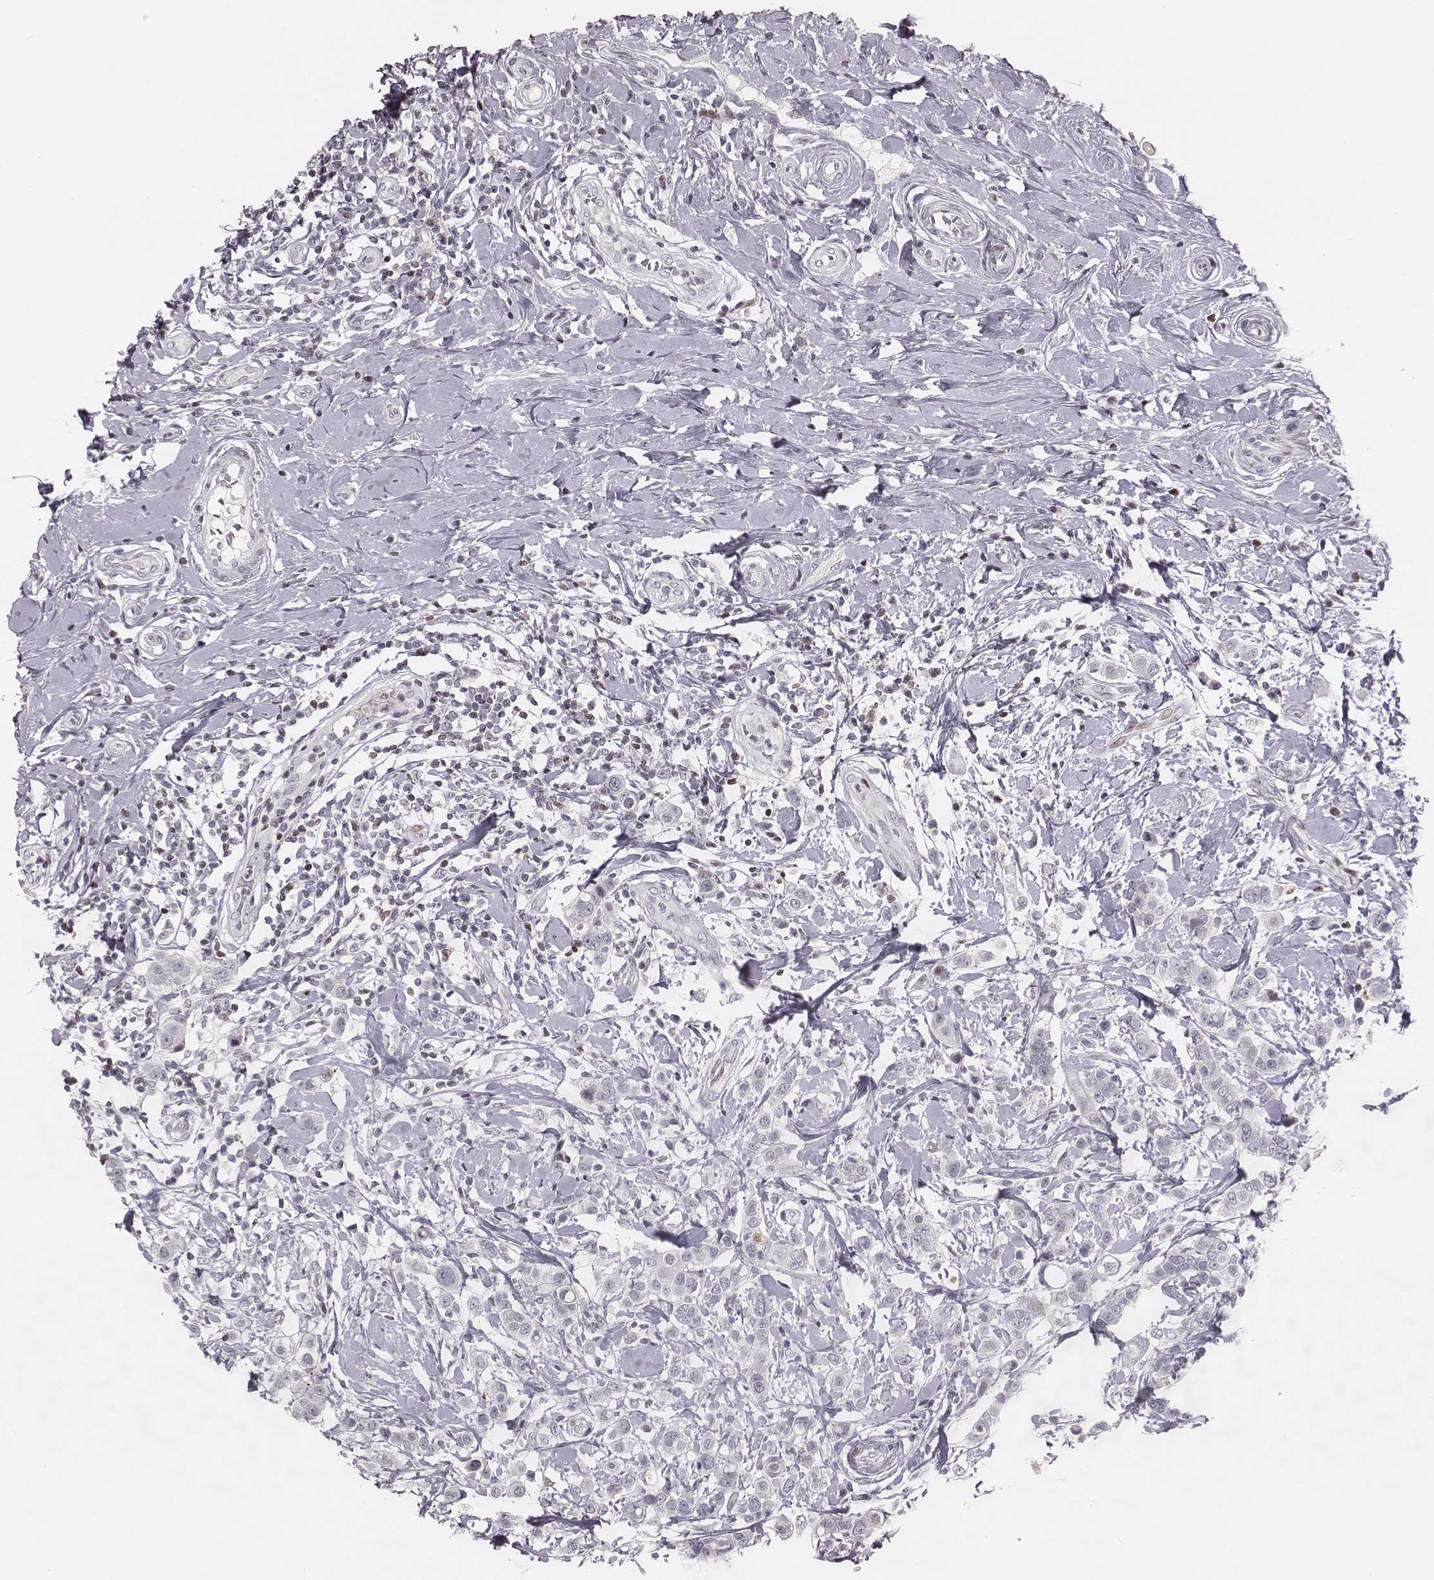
{"staining": {"intensity": "negative", "quantity": "none", "location": "none"}, "tissue": "breast cancer", "cell_type": "Tumor cells", "image_type": "cancer", "snomed": [{"axis": "morphology", "description": "Duct carcinoma"}, {"axis": "topography", "description": "Breast"}], "caption": "Immunohistochemistry (IHC) image of neoplastic tissue: breast cancer (intraductal carcinoma) stained with DAB (3,3'-diaminobenzidine) displays no significant protein expression in tumor cells.", "gene": "NDC1", "patient": {"sex": "female", "age": 27}}